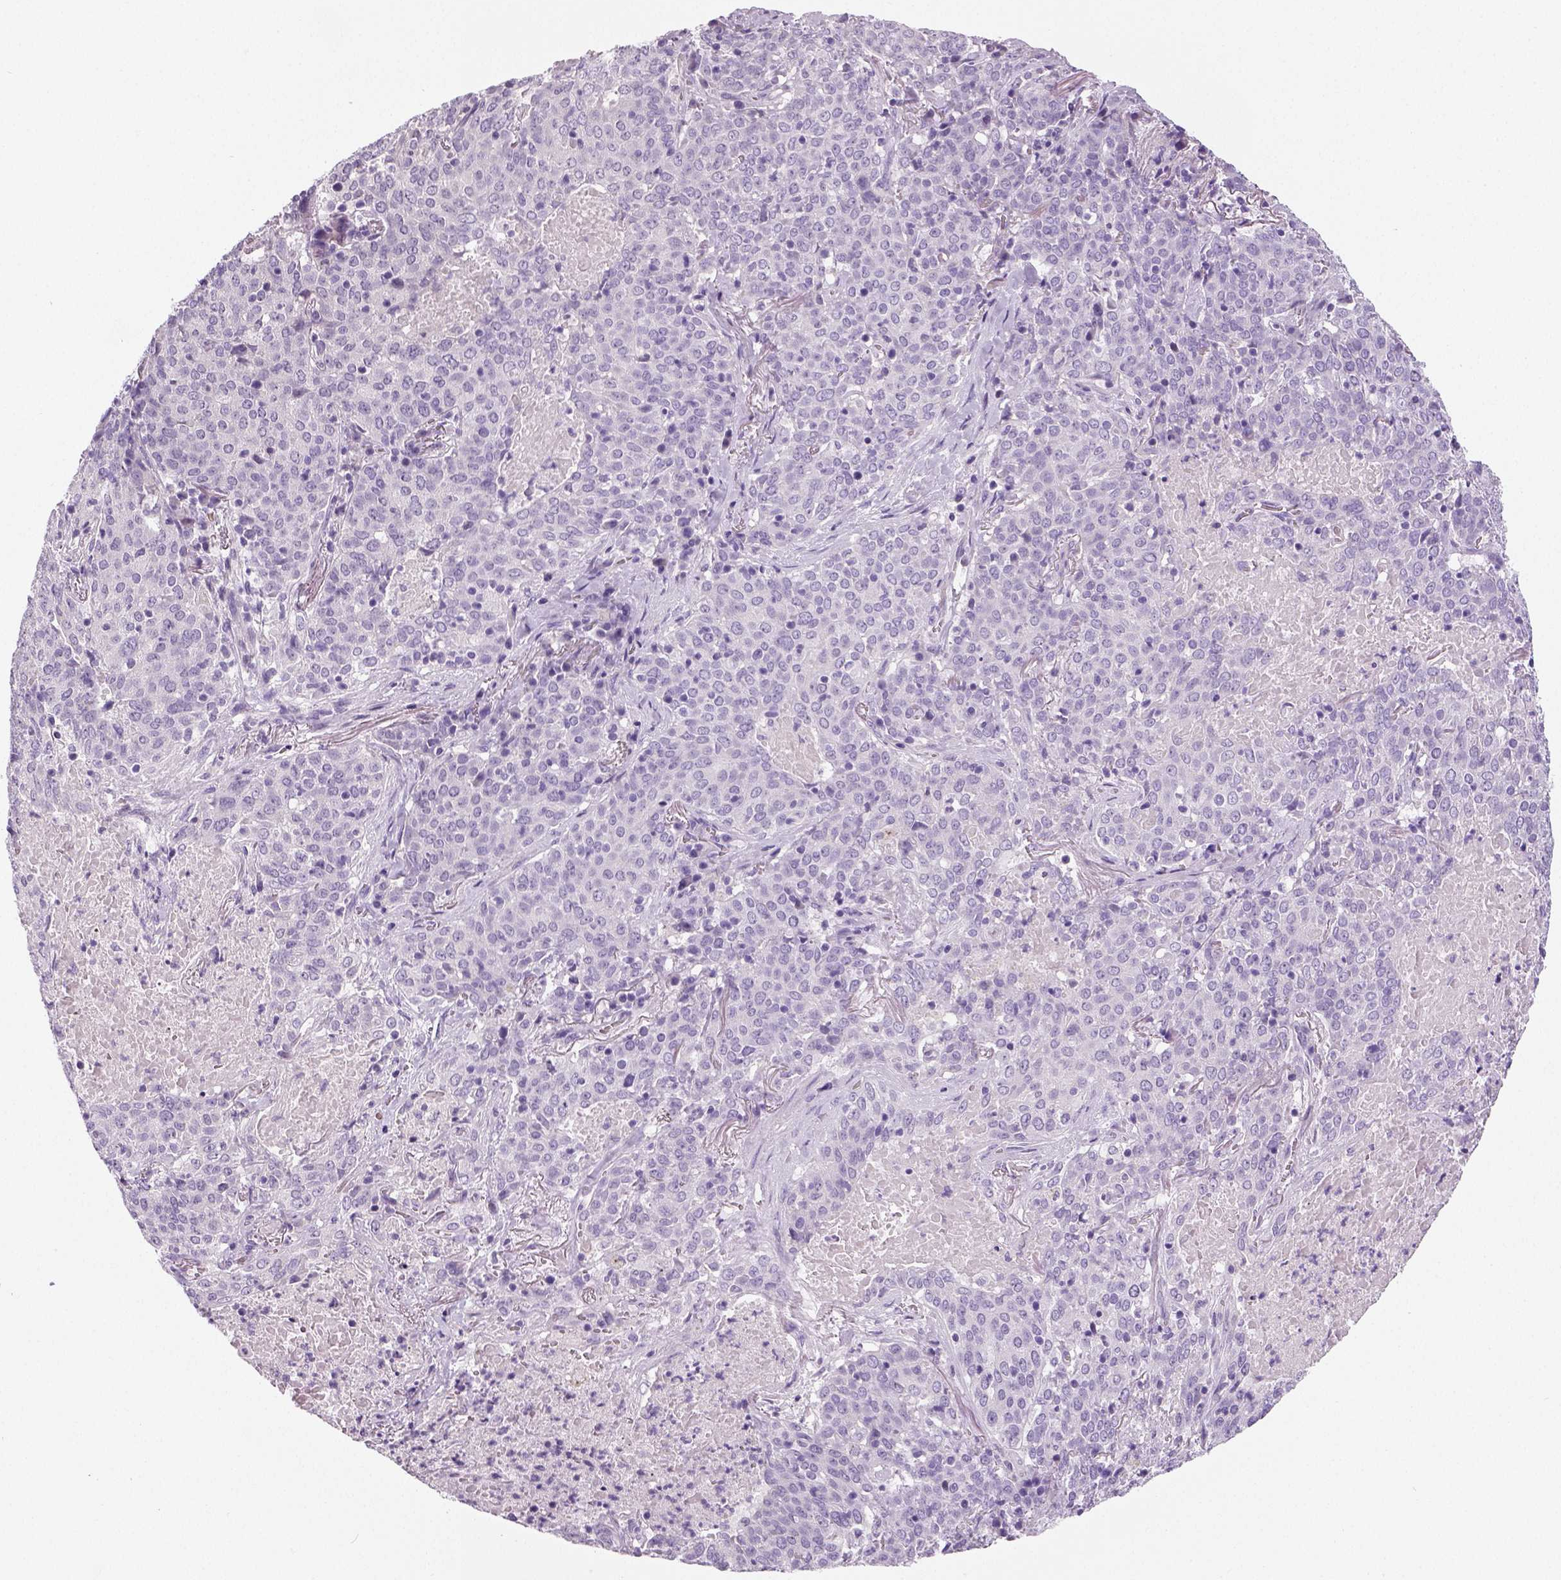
{"staining": {"intensity": "negative", "quantity": "none", "location": "none"}, "tissue": "lung cancer", "cell_type": "Tumor cells", "image_type": "cancer", "snomed": [{"axis": "morphology", "description": "Squamous cell carcinoma, NOS"}, {"axis": "topography", "description": "Lung"}], "caption": "Tumor cells show no significant protein positivity in lung cancer.", "gene": "TSPAN7", "patient": {"sex": "male", "age": 82}}